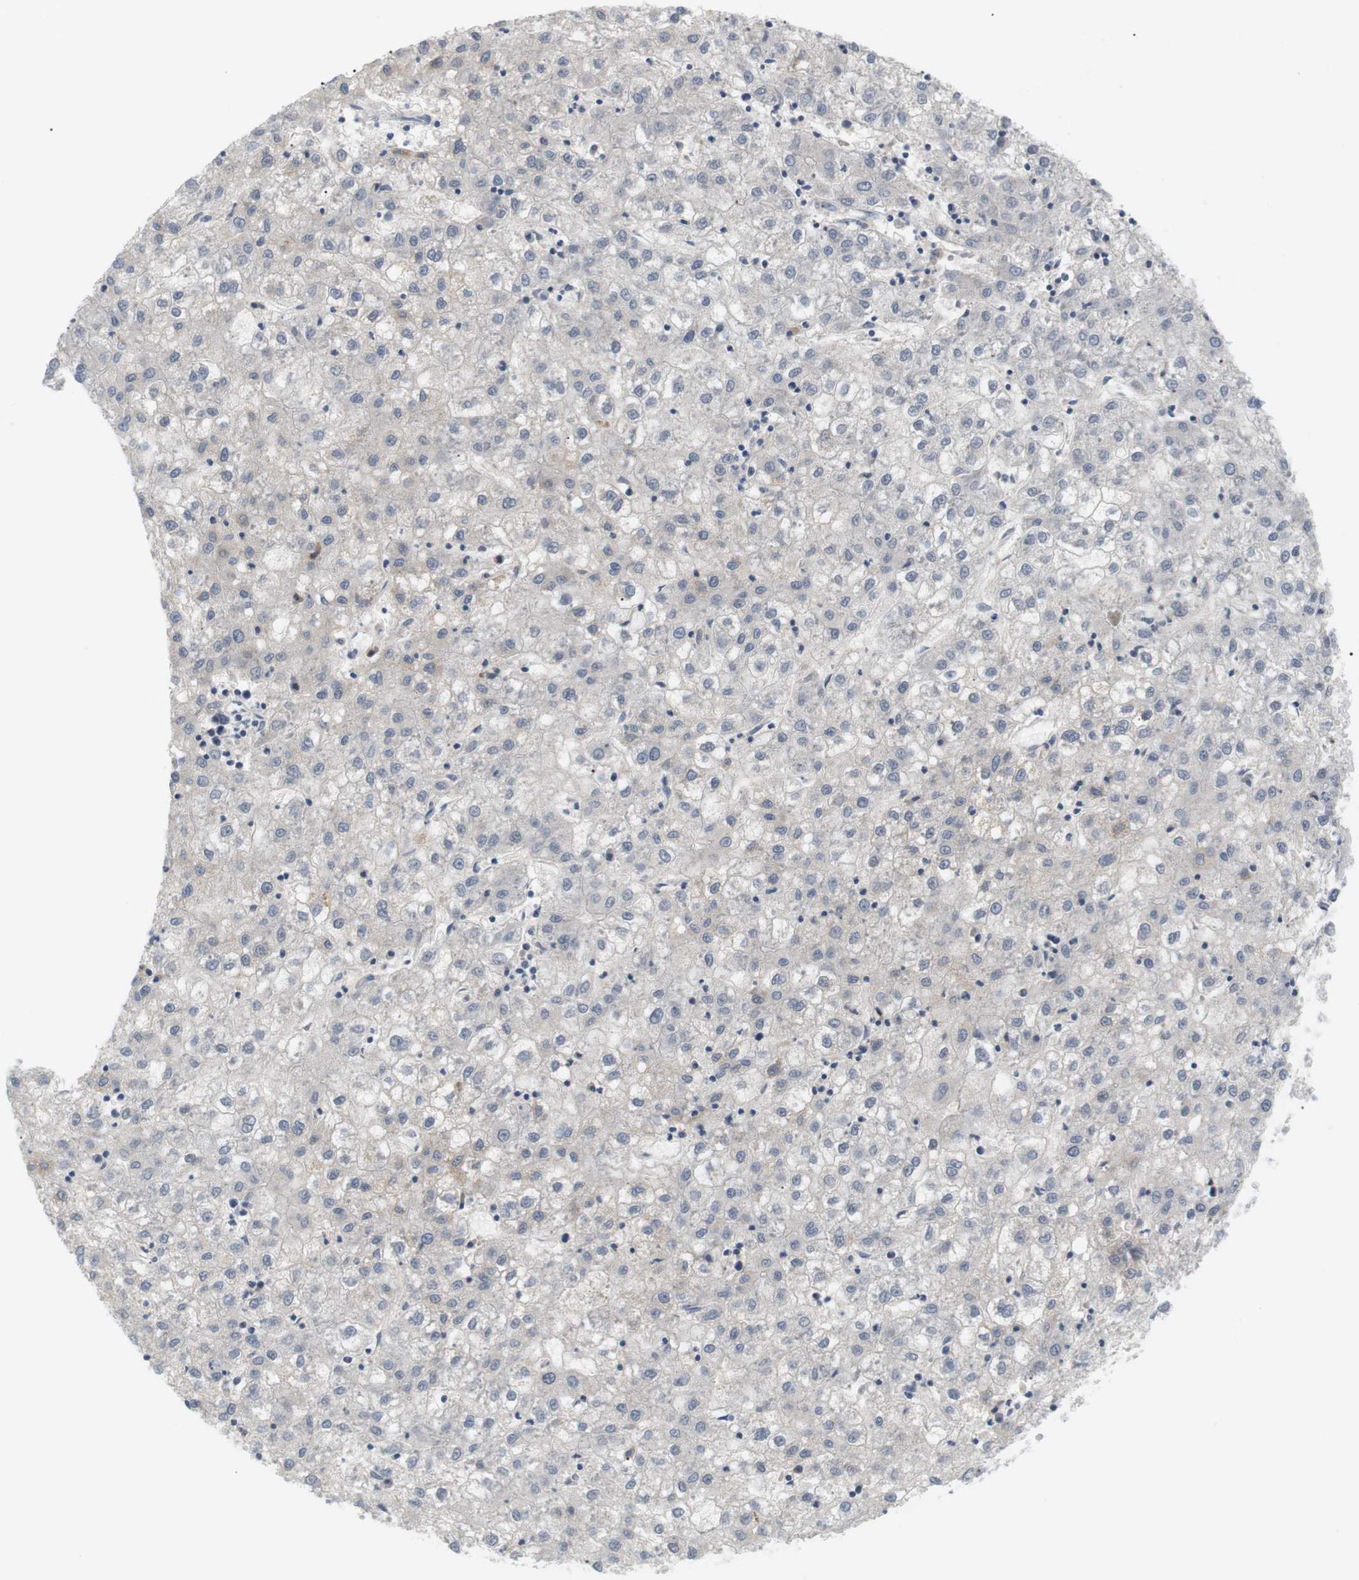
{"staining": {"intensity": "negative", "quantity": "none", "location": "none"}, "tissue": "liver cancer", "cell_type": "Tumor cells", "image_type": "cancer", "snomed": [{"axis": "morphology", "description": "Carcinoma, Hepatocellular, NOS"}, {"axis": "topography", "description": "Liver"}], "caption": "IHC photomicrograph of neoplastic tissue: liver cancer stained with DAB displays no significant protein positivity in tumor cells.", "gene": "EVA1C", "patient": {"sex": "male", "age": 72}}